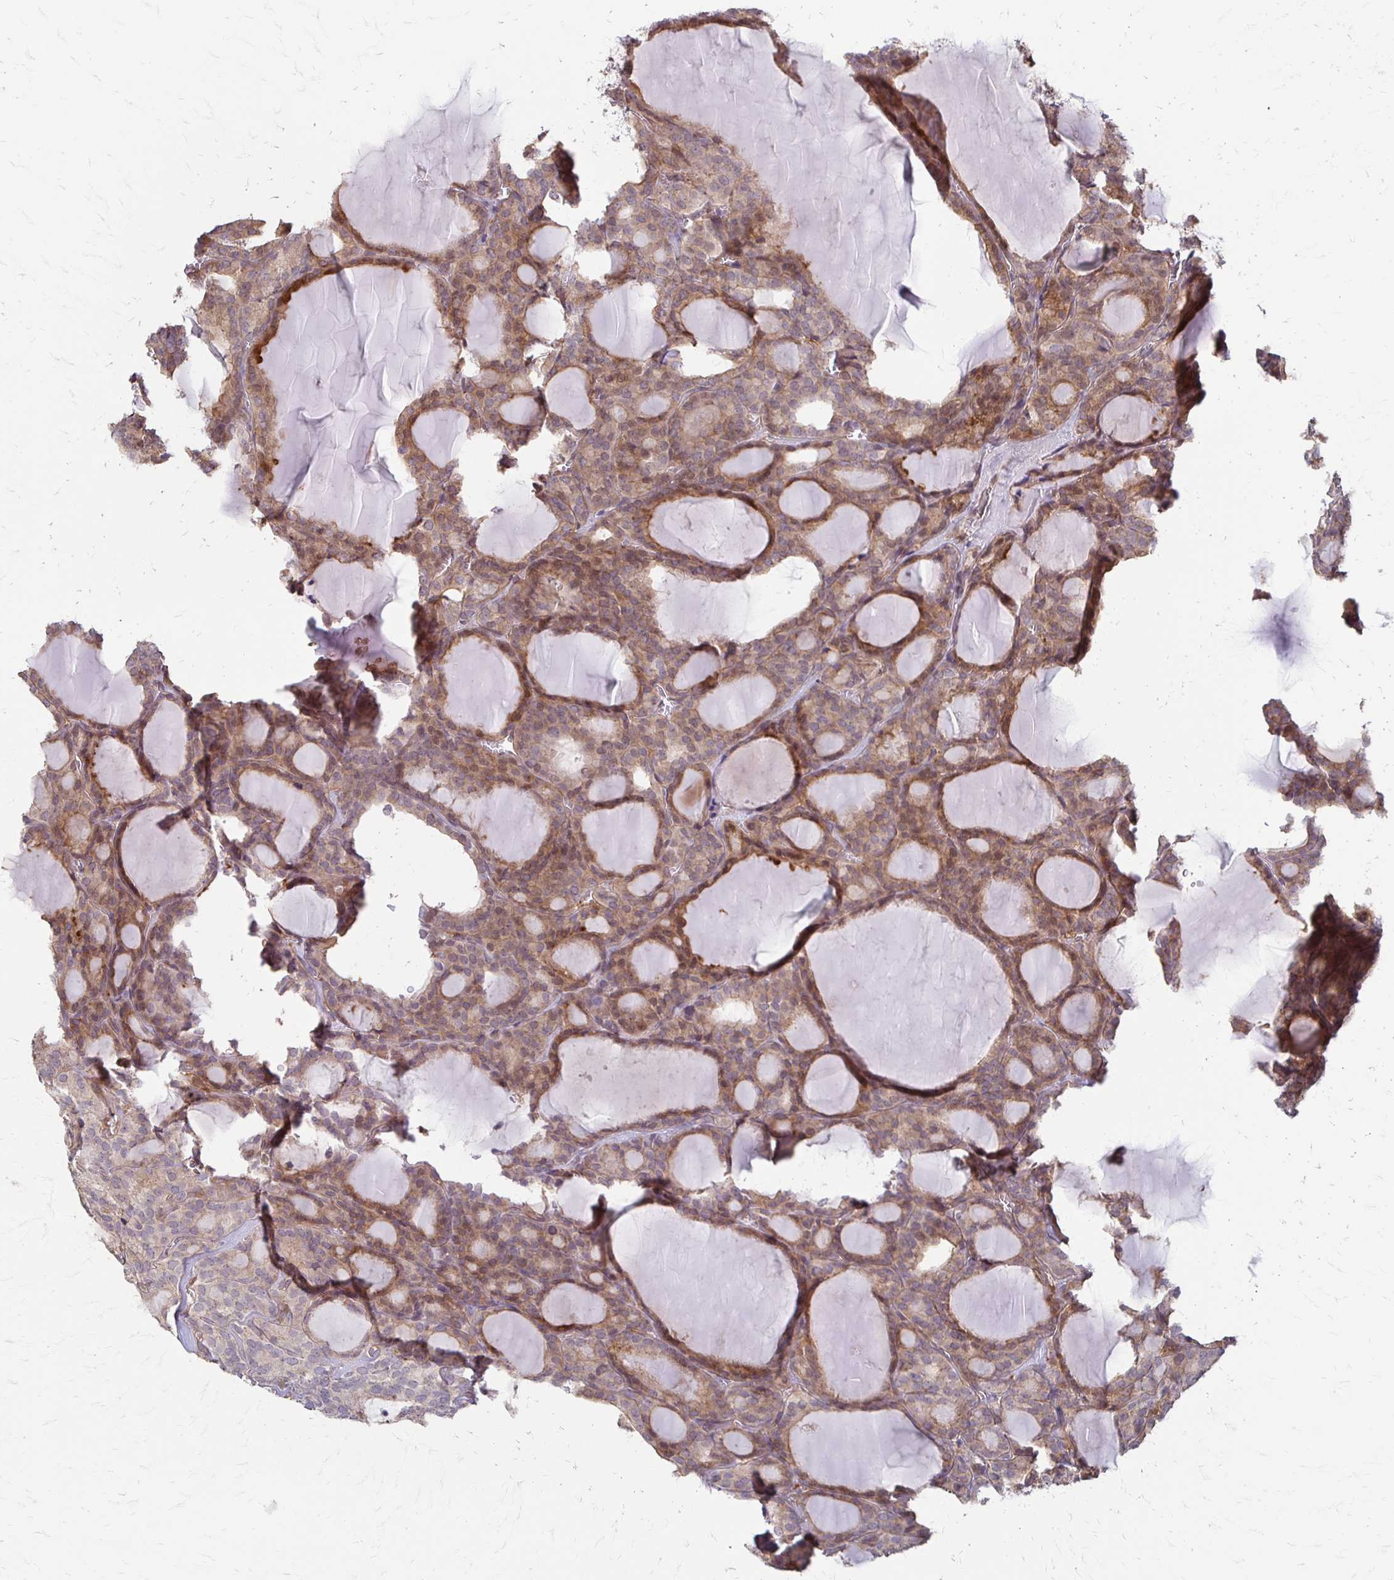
{"staining": {"intensity": "weak", "quantity": ">75%", "location": "cytoplasmic/membranous"}, "tissue": "thyroid cancer", "cell_type": "Tumor cells", "image_type": "cancer", "snomed": [{"axis": "morphology", "description": "Follicular adenoma carcinoma, NOS"}, {"axis": "topography", "description": "Thyroid gland"}], "caption": "This micrograph reveals IHC staining of human follicular adenoma carcinoma (thyroid), with low weak cytoplasmic/membranous positivity in about >75% of tumor cells.", "gene": "CFL2", "patient": {"sex": "male", "age": 74}}